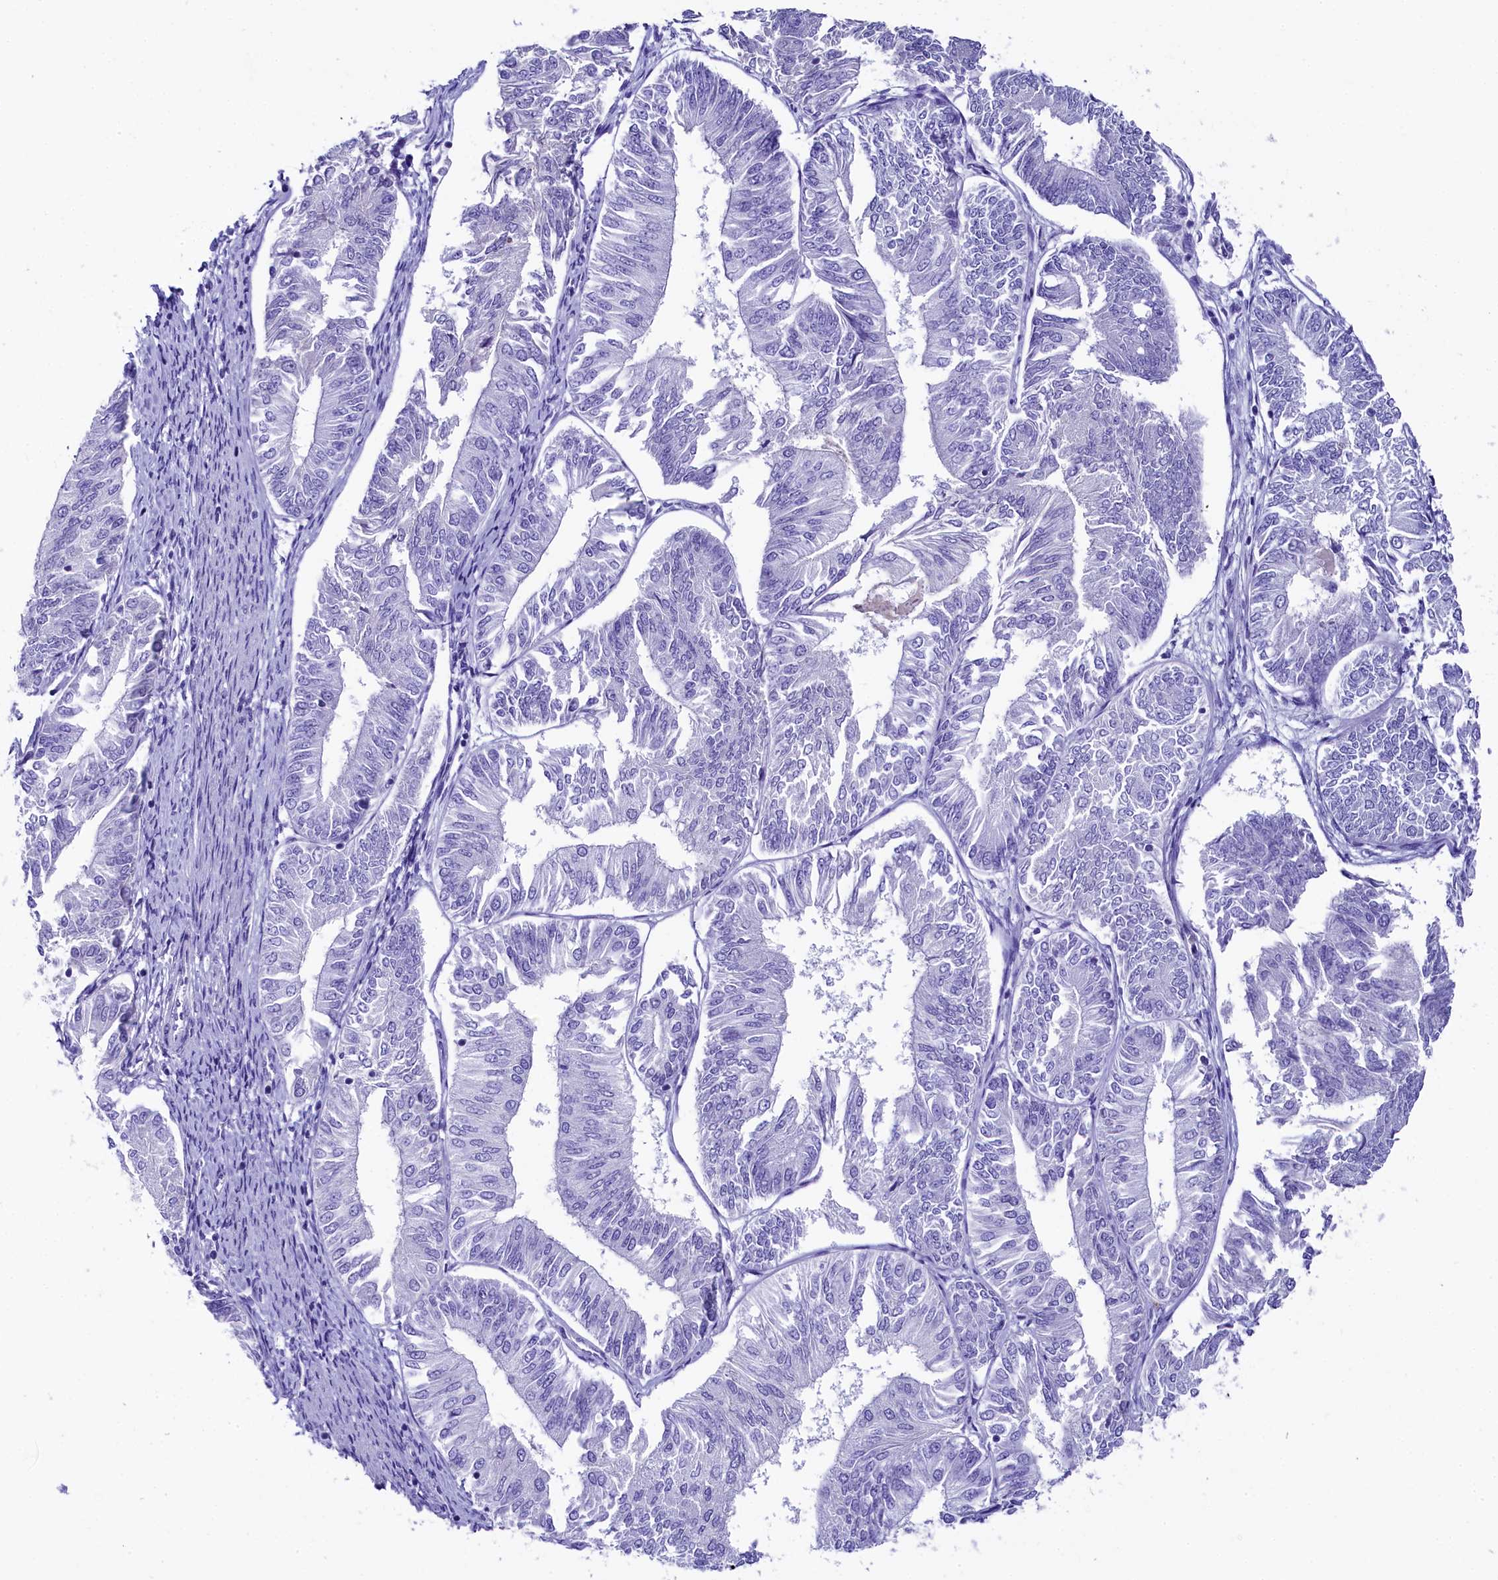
{"staining": {"intensity": "negative", "quantity": "none", "location": "none"}, "tissue": "endometrial cancer", "cell_type": "Tumor cells", "image_type": "cancer", "snomed": [{"axis": "morphology", "description": "Adenocarcinoma, NOS"}, {"axis": "topography", "description": "Endometrium"}], "caption": "A photomicrograph of human adenocarcinoma (endometrial) is negative for staining in tumor cells.", "gene": "SKIDA1", "patient": {"sex": "female", "age": 58}}